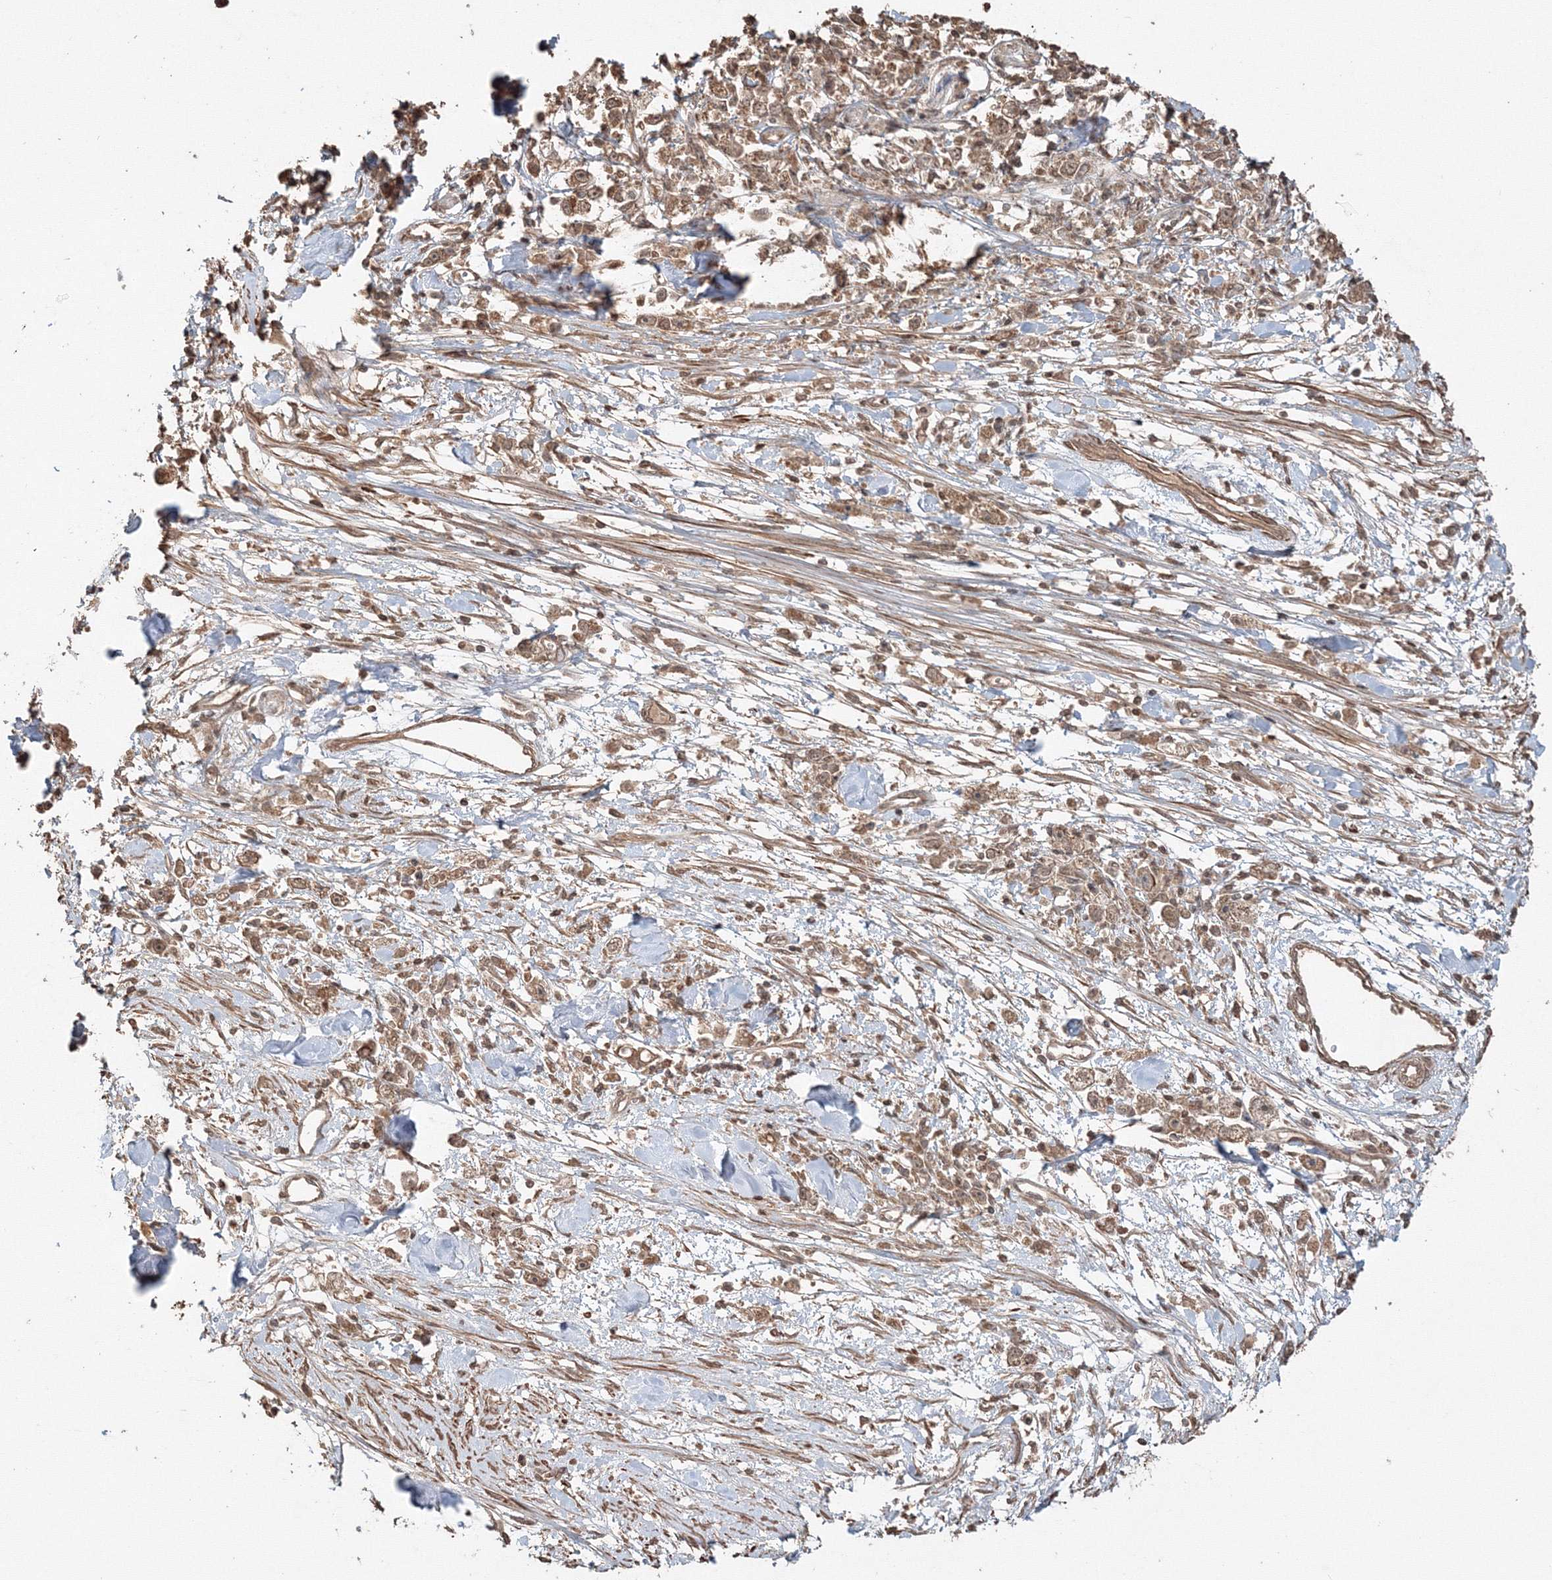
{"staining": {"intensity": "moderate", "quantity": ">75%", "location": "cytoplasmic/membranous"}, "tissue": "stomach cancer", "cell_type": "Tumor cells", "image_type": "cancer", "snomed": [{"axis": "morphology", "description": "Adenocarcinoma, NOS"}, {"axis": "topography", "description": "Stomach"}], "caption": "Immunohistochemistry (DAB (3,3'-diaminobenzidine)) staining of adenocarcinoma (stomach) displays moderate cytoplasmic/membranous protein expression in approximately >75% of tumor cells.", "gene": "CCDC122", "patient": {"sex": "female", "age": 59}}